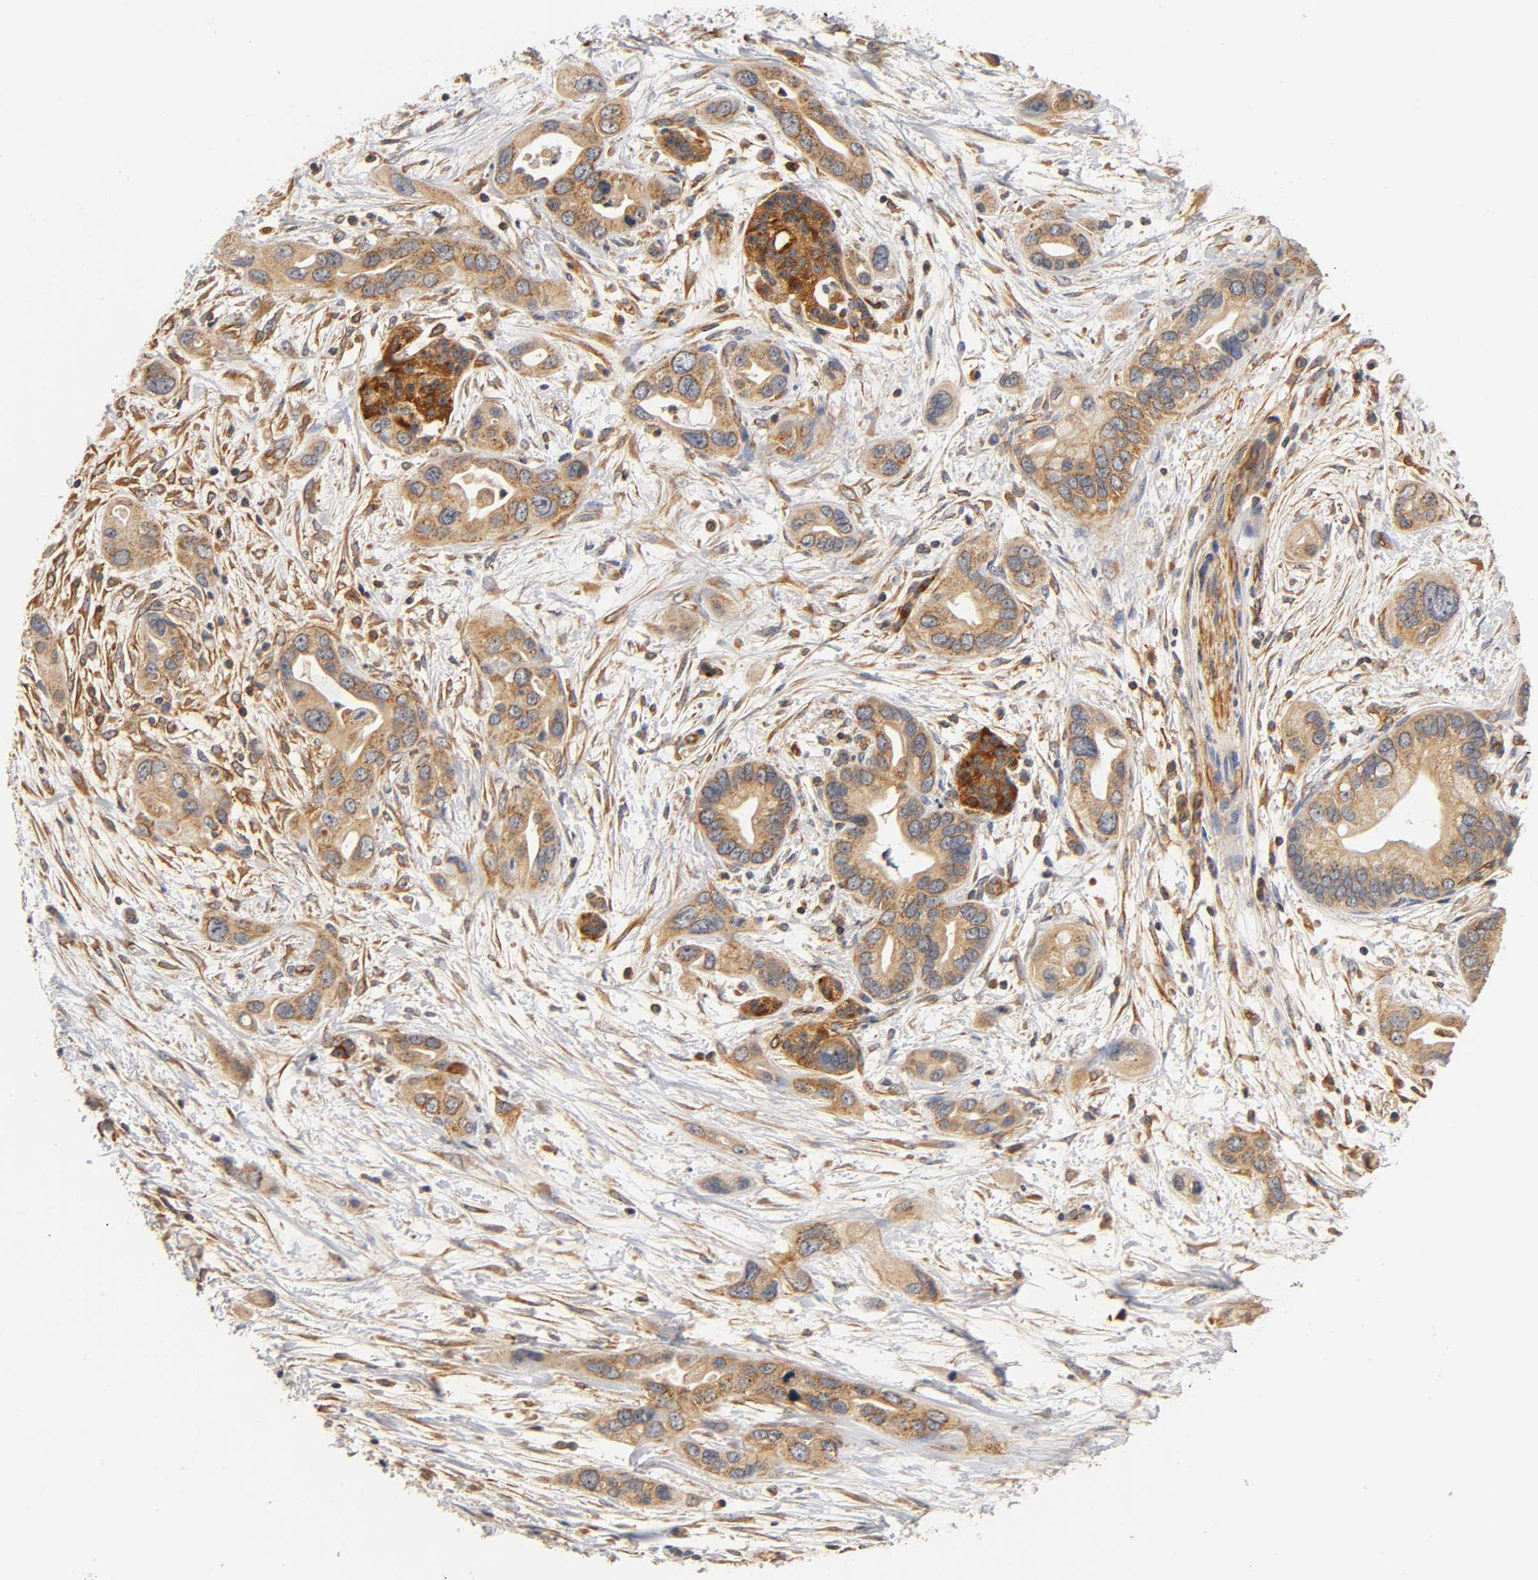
{"staining": {"intensity": "weak", "quantity": ">75%", "location": "cytoplasmic/membranous"}, "tissue": "pancreatic cancer", "cell_type": "Tumor cells", "image_type": "cancer", "snomed": [{"axis": "morphology", "description": "Adenocarcinoma, NOS"}, {"axis": "topography", "description": "Pancreas"}], "caption": "This is a photomicrograph of immunohistochemistry (IHC) staining of pancreatic cancer, which shows weak positivity in the cytoplasmic/membranous of tumor cells.", "gene": "SCAP", "patient": {"sex": "female", "age": 77}}